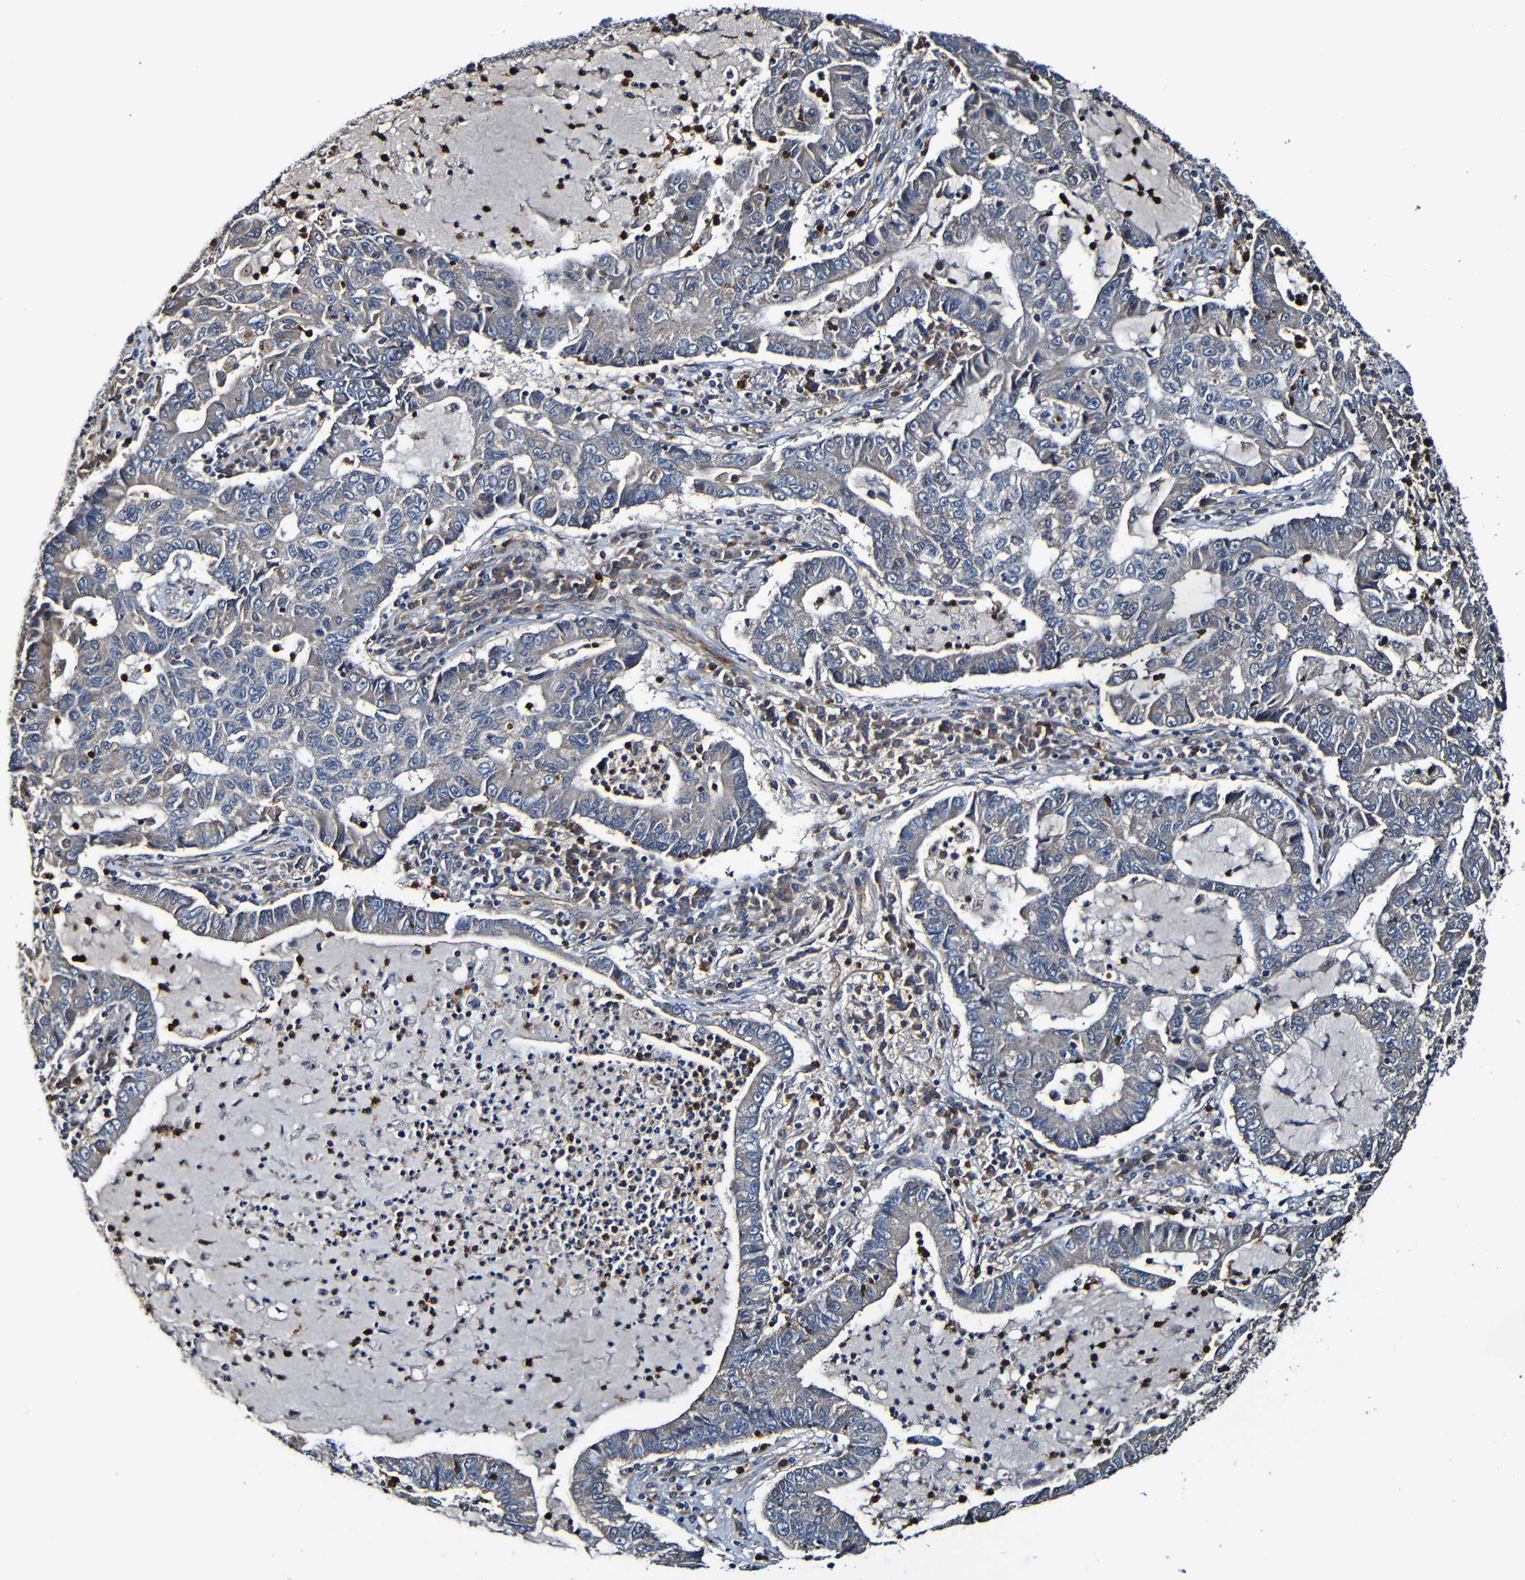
{"staining": {"intensity": "weak", "quantity": ">75%", "location": "cytoplasmic/membranous"}, "tissue": "lung cancer", "cell_type": "Tumor cells", "image_type": "cancer", "snomed": [{"axis": "morphology", "description": "Adenocarcinoma, NOS"}, {"axis": "topography", "description": "Lung"}], "caption": "A low amount of weak cytoplasmic/membranous expression is seen in approximately >75% of tumor cells in adenocarcinoma (lung) tissue.", "gene": "ADAM15", "patient": {"sex": "female", "age": 51}}